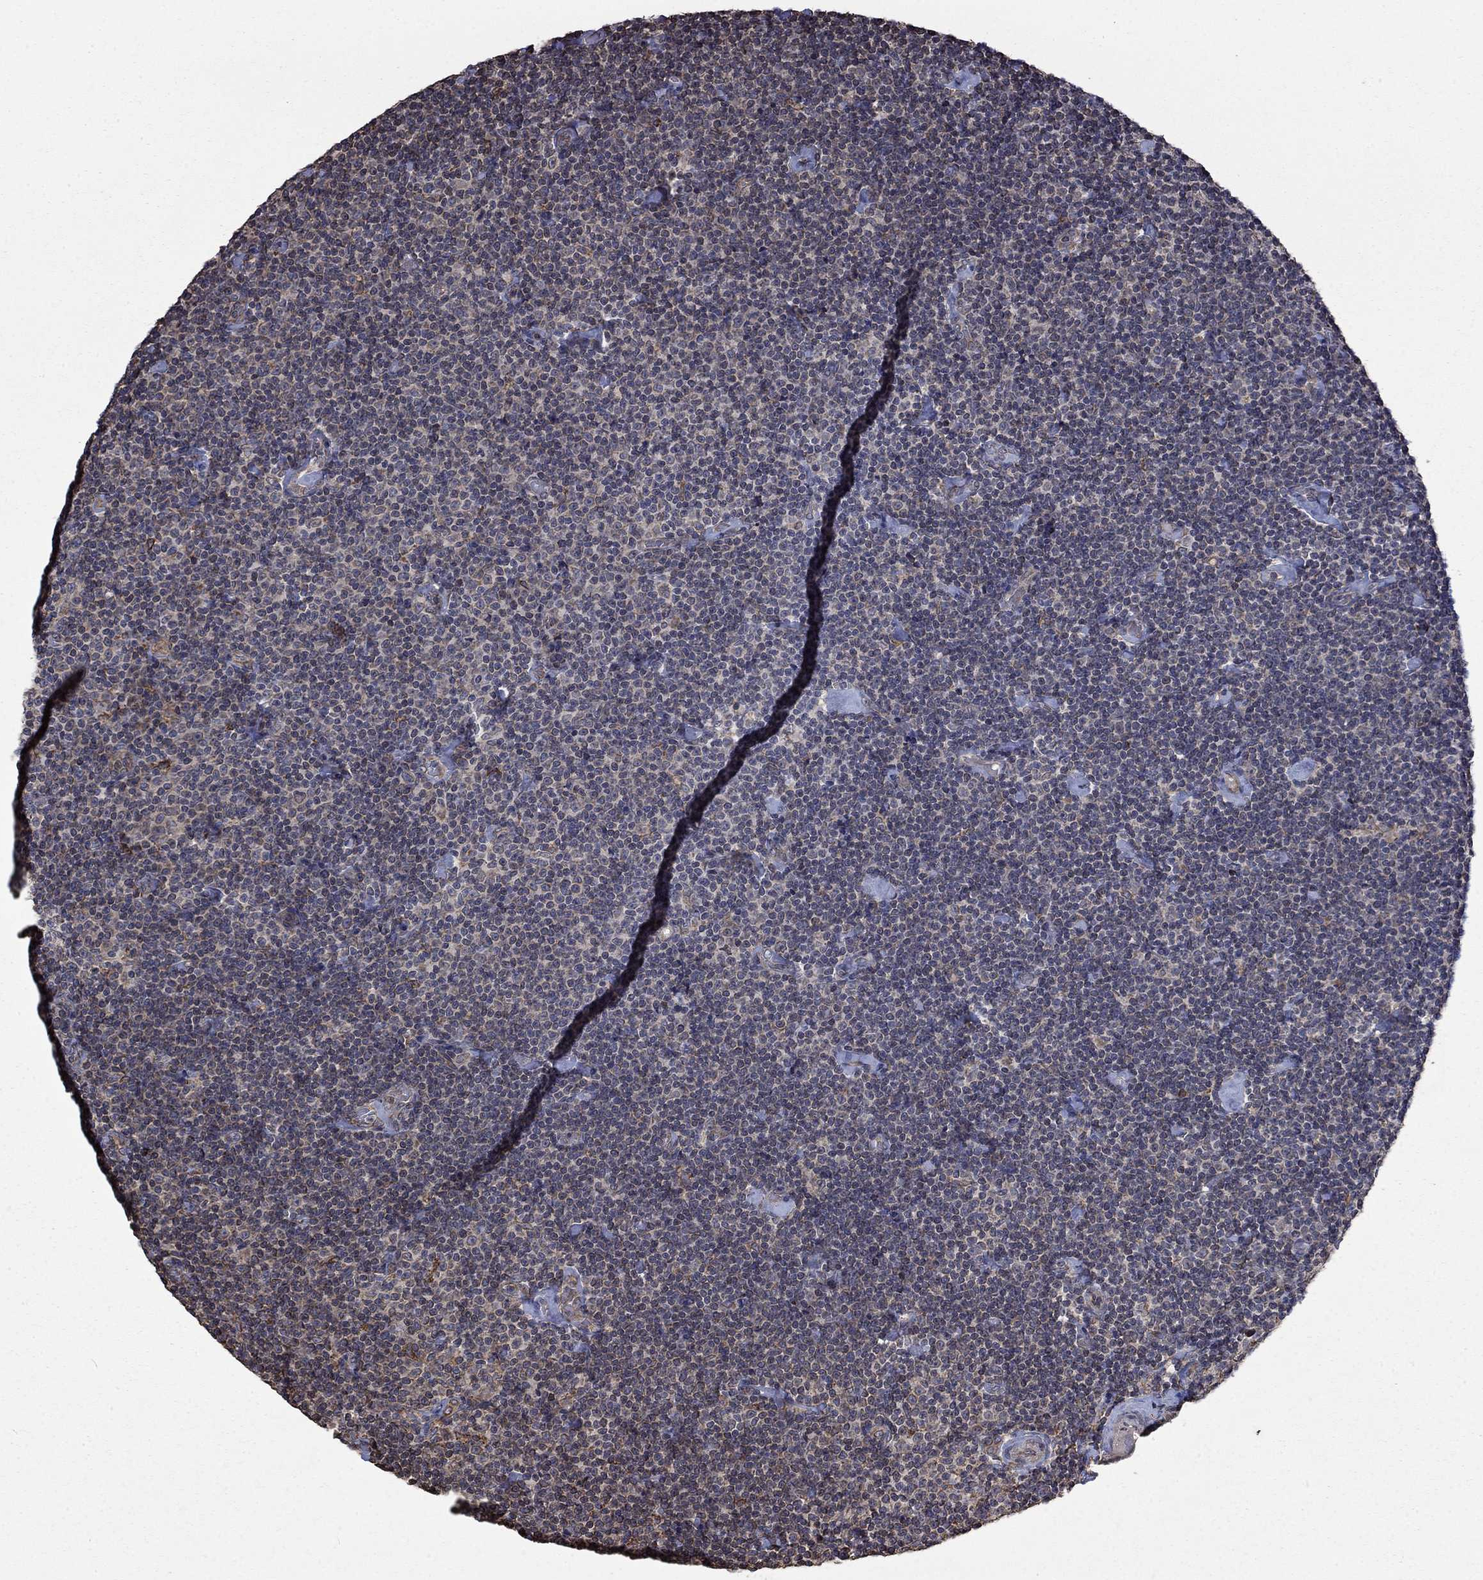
{"staining": {"intensity": "negative", "quantity": "none", "location": "none"}, "tissue": "lymphoma", "cell_type": "Tumor cells", "image_type": "cancer", "snomed": [{"axis": "morphology", "description": "Malignant lymphoma, non-Hodgkin's type, Low grade"}, {"axis": "topography", "description": "Lymph node"}], "caption": "This is an immunohistochemistry image of human lymphoma. There is no positivity in tumor cells.", "gene": "ESRRA", "patient": {"sex": "male", "age": 81}}